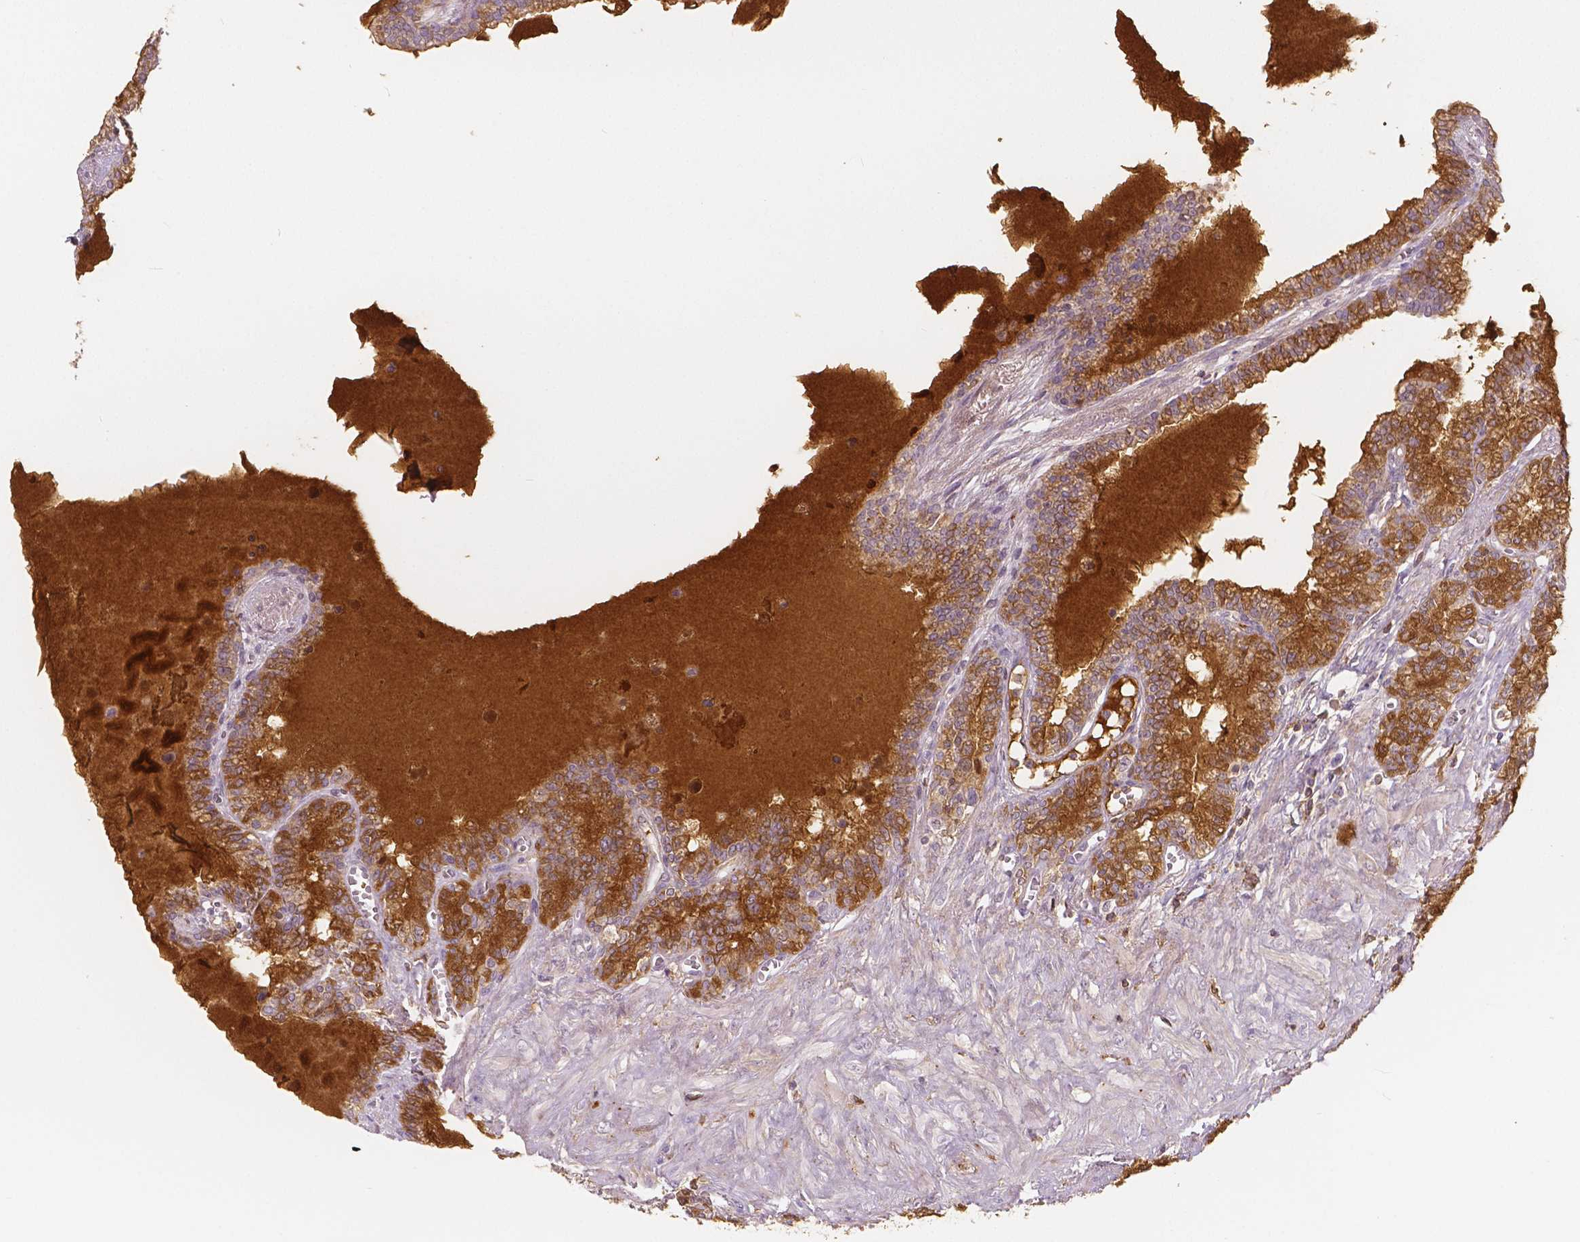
{"staining": {"intensity": "strong", "quantity": "<25%", "location": "cytoplasmic/membranous"}, "tissue": "seminal vesicle", "cell_type": "Glandular cells", "image_type": "normal", "snomed": [{"axis": "morphology", "description": "Normal tissue, NOS"}, {"axis": "morphology", "description": "Urothelial carcinoma, NOS"}, {"axis": "topography", "description": "Urinary bladder"}, {"axis": "topography", "description": "Seminal veicle"}], "caption": "Strong cytoplasmic/membranous protein positivity is appreciated in approximately <25% of glandular cells in seminal vesicle. (DAB IHC, brown staining for protein, blue staining for nuclei).", "gene": "APOA4", "patient": {"sex": "male", "age": 76}}